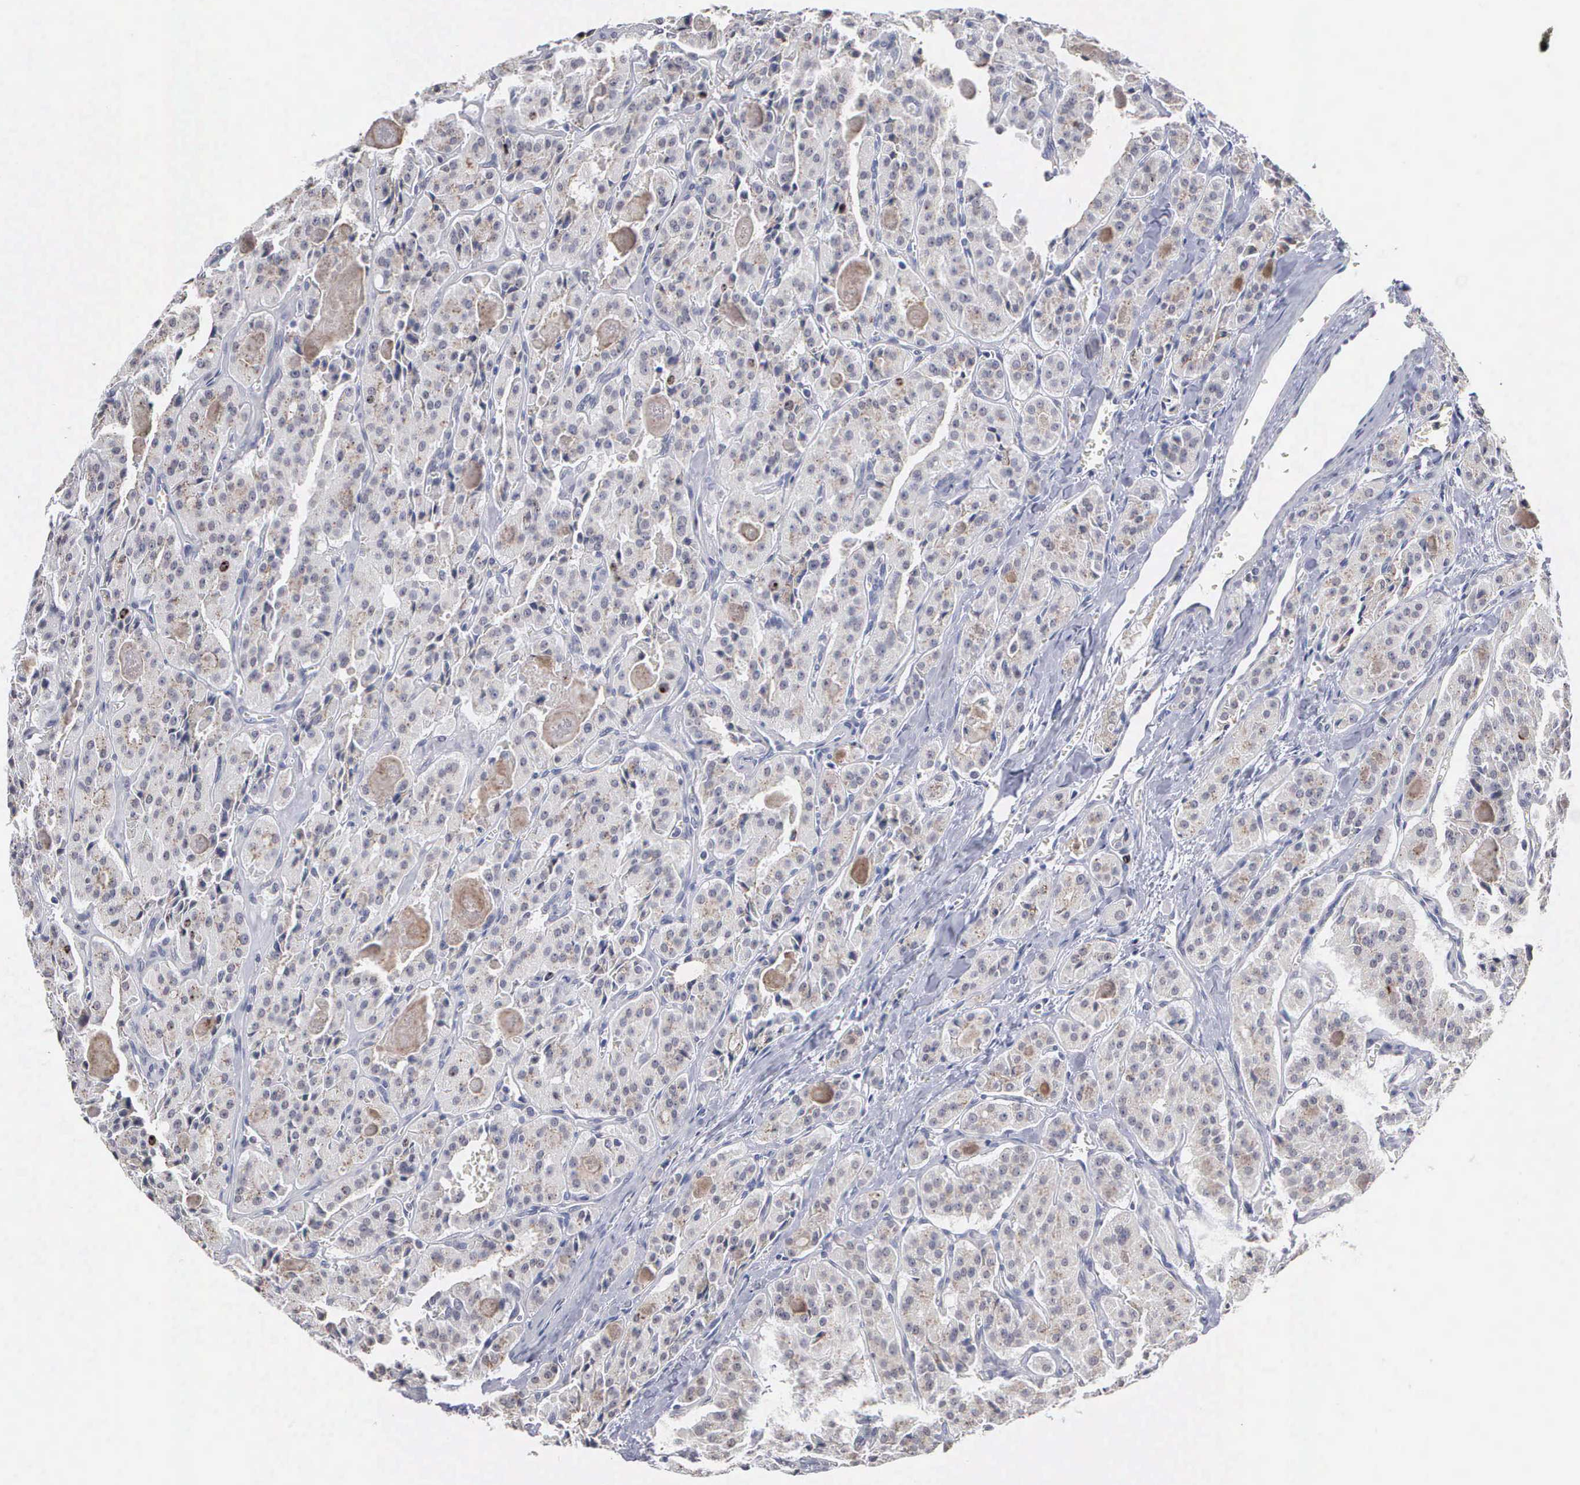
{"staining": {"intensity": "negative", "quantity": "none", "location": "none"}, "tissue": "thyroid cancer", "cell_type": "Tumor cells", "image_type": "cancer", "snomed": [{"axis": "morphology", "description": "Carcinoma, NOS"}, {"axis": "topography", "description": "Thyroid gland"}], "caption": "Image shows no protein staining in tumor cells of thyroid cancer tissue. (DAB (3,3'-diaminobenzidine) immunohistochemistry (IHC) with hematoxylin counter stain).", "gene": "KDM6A", "patient": {"sex": "male", "age": 76}}